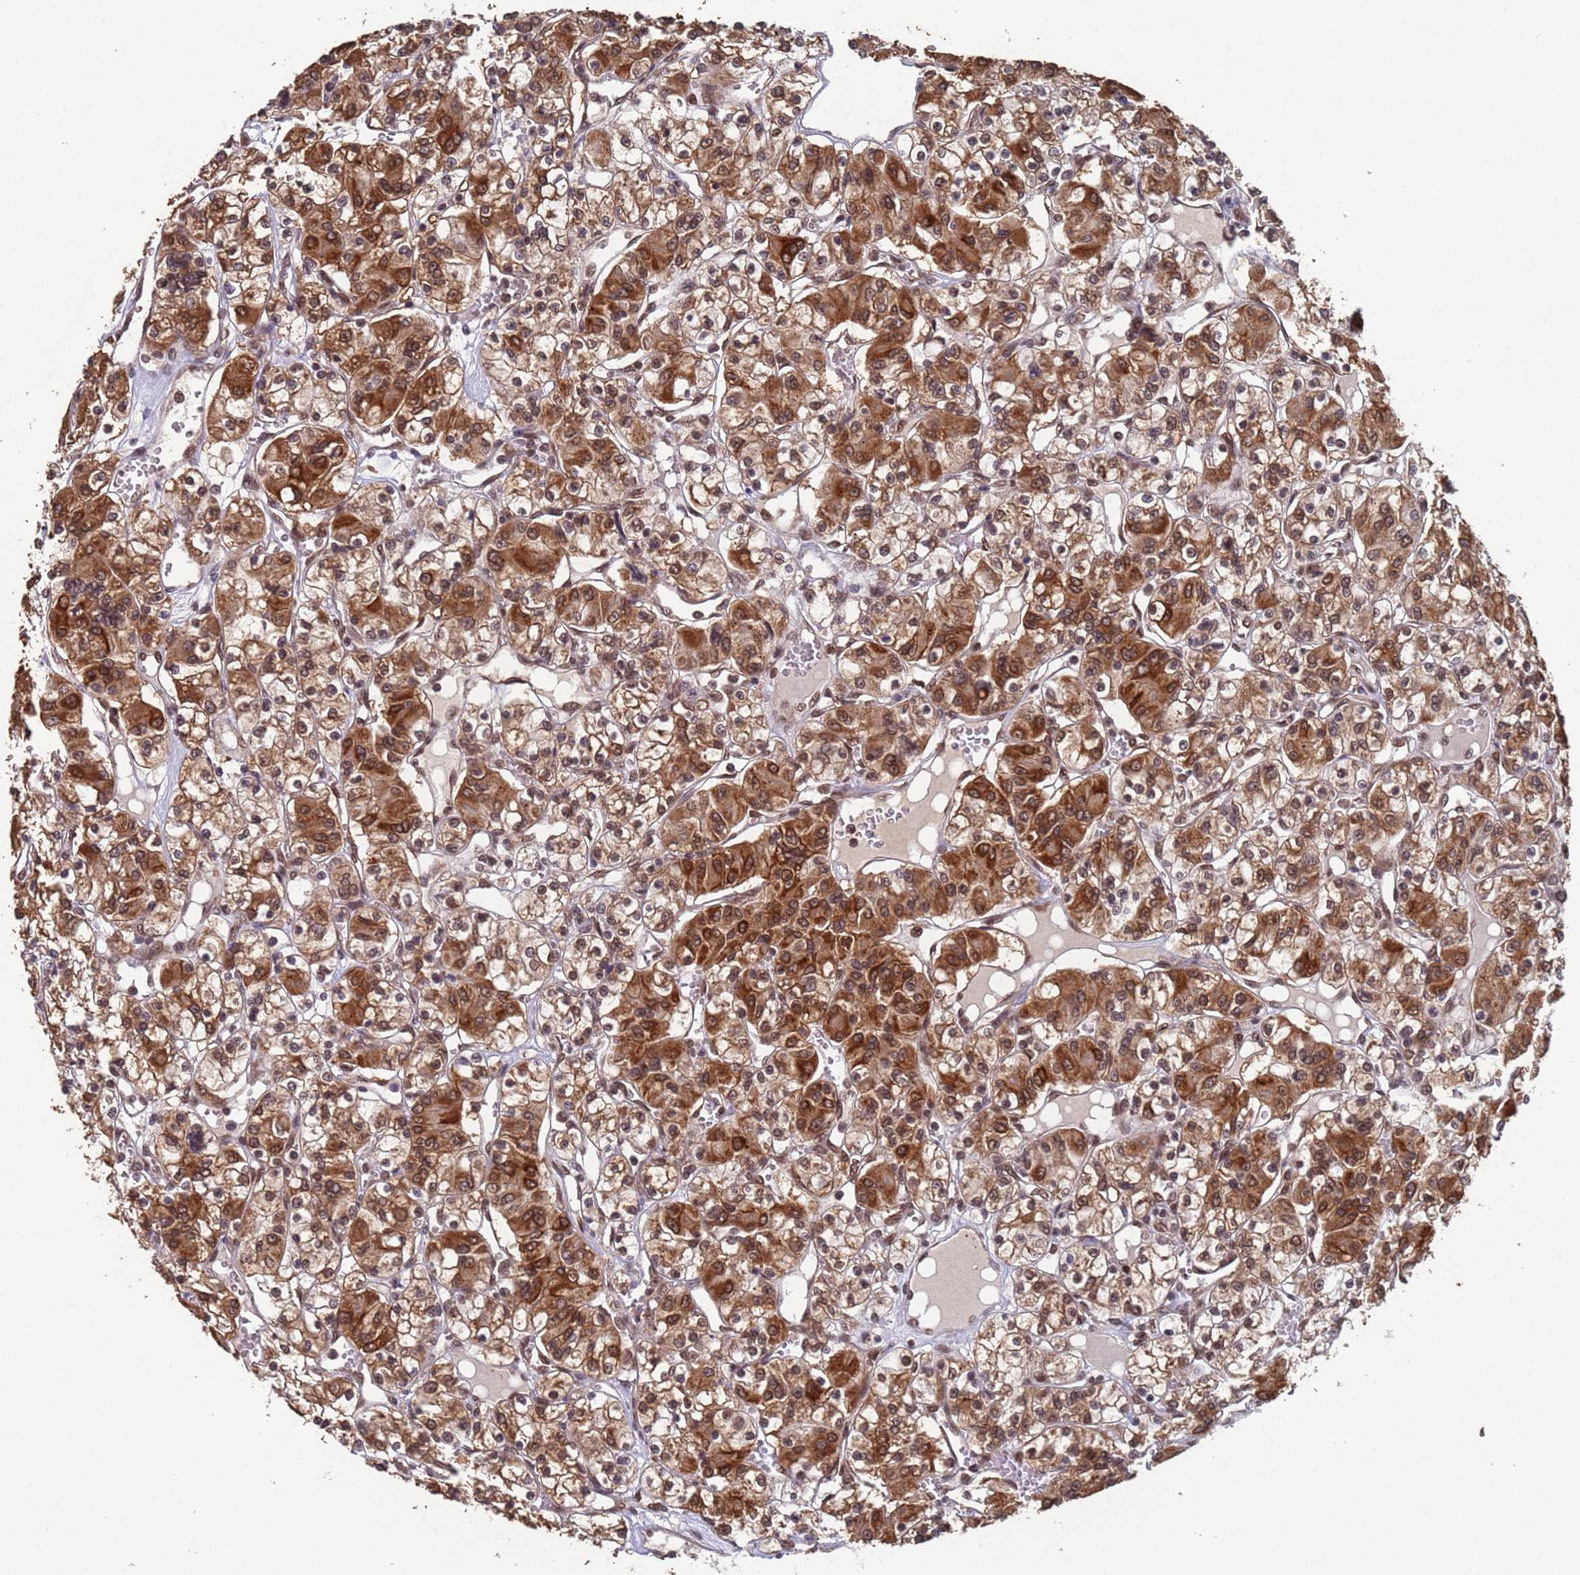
{"staining": {"intensity": "moderate", "quantity": ">75%", "location": "cytoplasmic/membranous,nuclear"}, "tissue": "renal cancer", "cell_type": "Tumor cells", "image_type": "cancer", "snomed": [{"axis": "morphology", "description": "Adenocarcinoma, NOS"}, {"axis": "topography", "description": "Kidney"}], "caption": "This micrograph demonstrates immunohistochemistry (IHC) staining of human renal cancer, with medium moderate cytoplasmic/membranous and nuclear positivity in about >75% of tumor cells.", "gene": "FUBP3", "patient": {"sex": "female", "age": 59}}